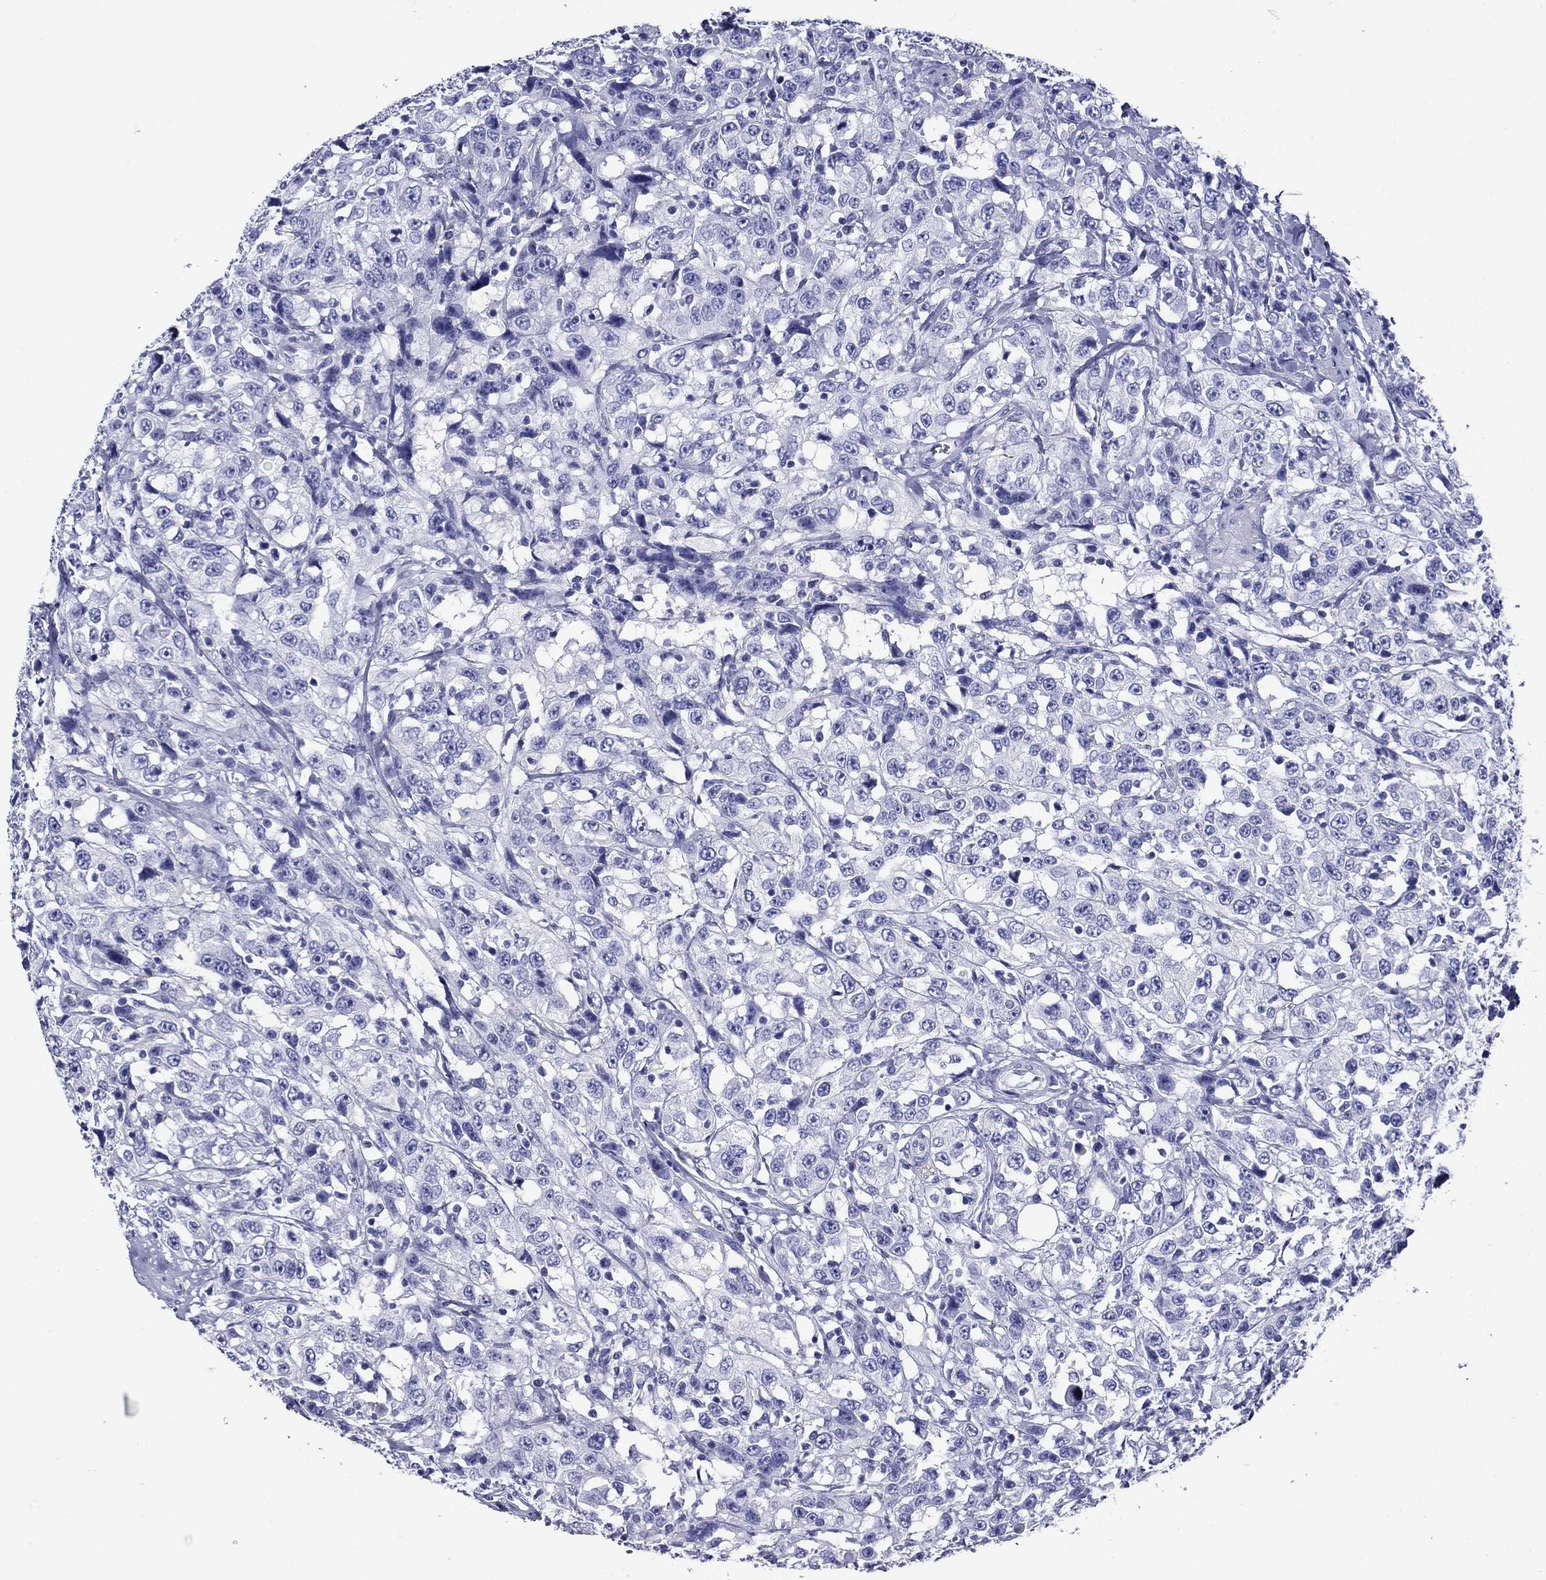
{"staining": {"intensity": "negative", "quantity": "none", "location": "none"}, "tissue": "urothelial cancer", "cell_type": "Tumor cells", "image_type": "cancer", "snomed": [{"axis": "morphology", "description": "Urothelial carcinoma, NOS"}, {"axis": "morphology", "description": "Urothelial carcinoma, High grade"}, {"axis": "topography", "description": "Urinary bladder"}], "caption": "Urothelial carcinoma (high-grade) was stained to show a protein in brown. There is no significant expression in tumor cells.", "gene": "ROM1", "patient": {"sex": "female", "age": 73}}